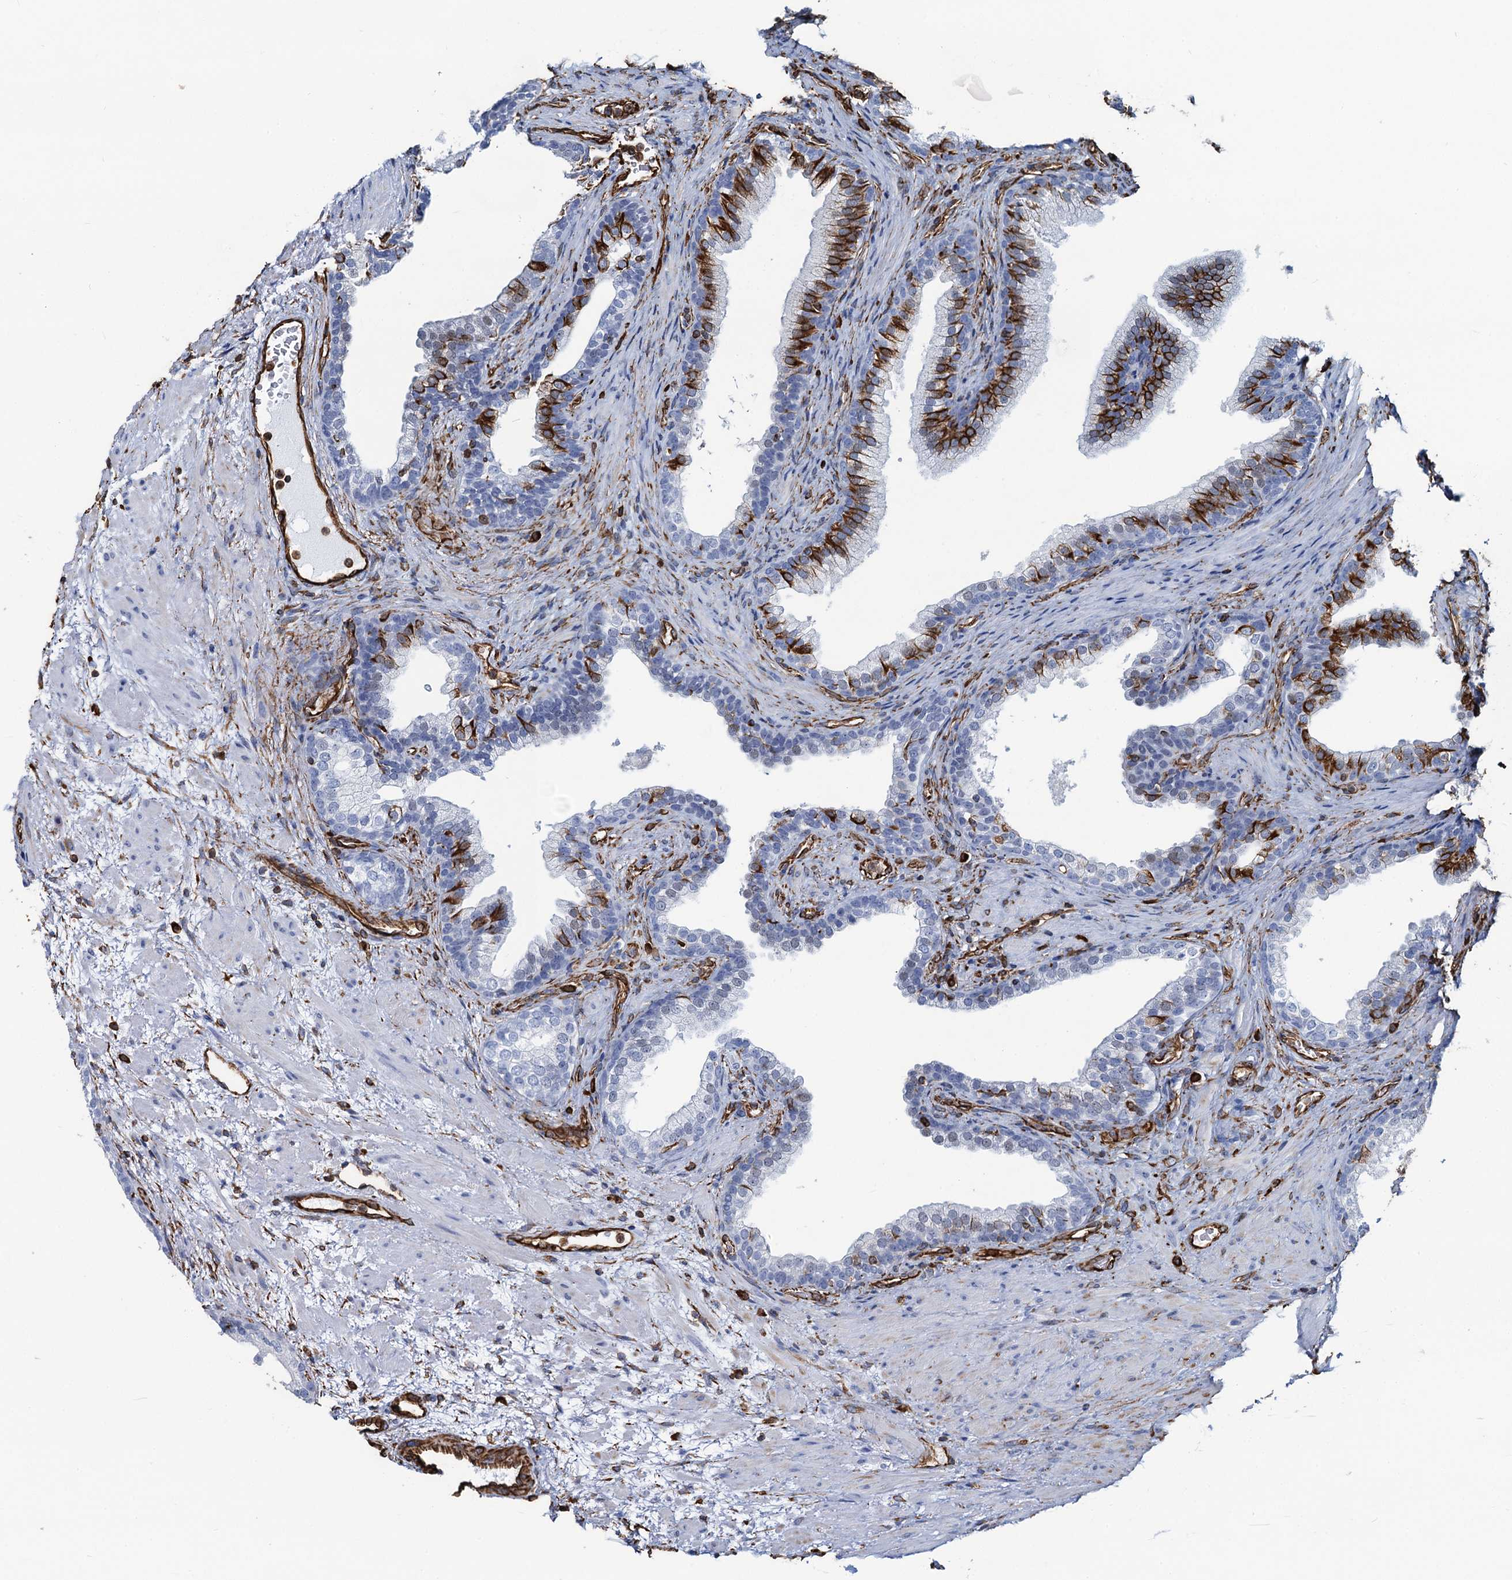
{"staining": {"intensity": "strong", "quantity": "<25%", "location": "cytoplasmic/membranous"}, "tissue": "prostate", "cell_type": "Glandular cells", "image_type": "normal", "snomed": [{"axis": "morphology", "description": "Normal tissue, NOS"}, {"axis": "topography", "description": "Prostate"}], "caption": "A medium amount of strong cytoplasmic/membranous staining is present in about <25% of glandular cells in unremarkable prostate. (Brightfield microscopy of DAB IHC at high magnification).", "gene": "PGM2", "patient": {"sex": "male", "age": 76}}